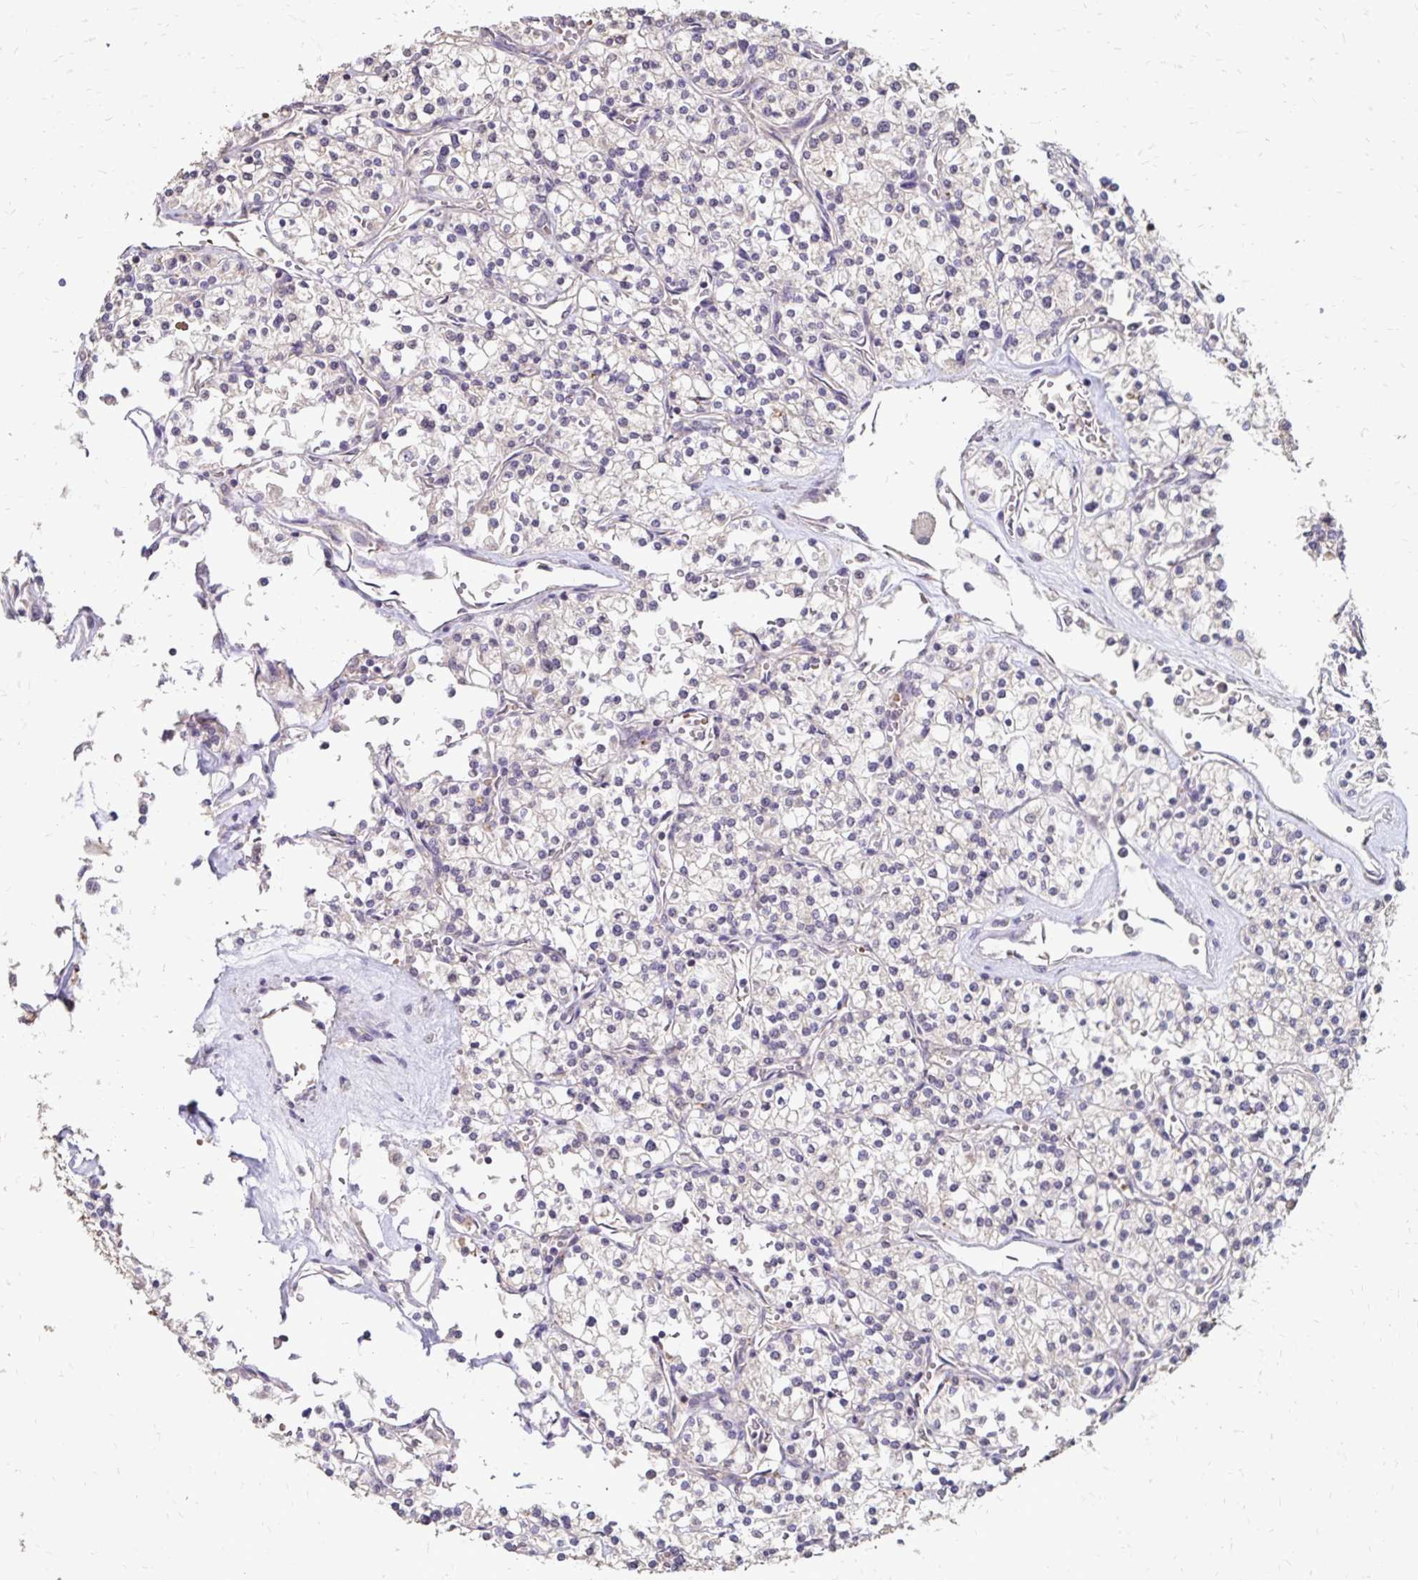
{"staining": {"intensity": "negative", "quantity": "none", "location": "none"}, "tissue": "renal cancer", "cell_type": "Tumor cells", "image_type": "cancer", "snomed": [{"axis": "morphology", "description": "Adenocarcinoma, NOS"}, {"axis": "topography", "description": "Kidney"}], "caption": "Immunohistochemistry (IHC) of adenocarcinoma (renal) demonstrates no staining in tumor cells. (DAB immunohistochemistry (IHC) with hematoxylin counter stain).", "gene": "EMC10", "patient": {"sex": "male", "age": 80}}